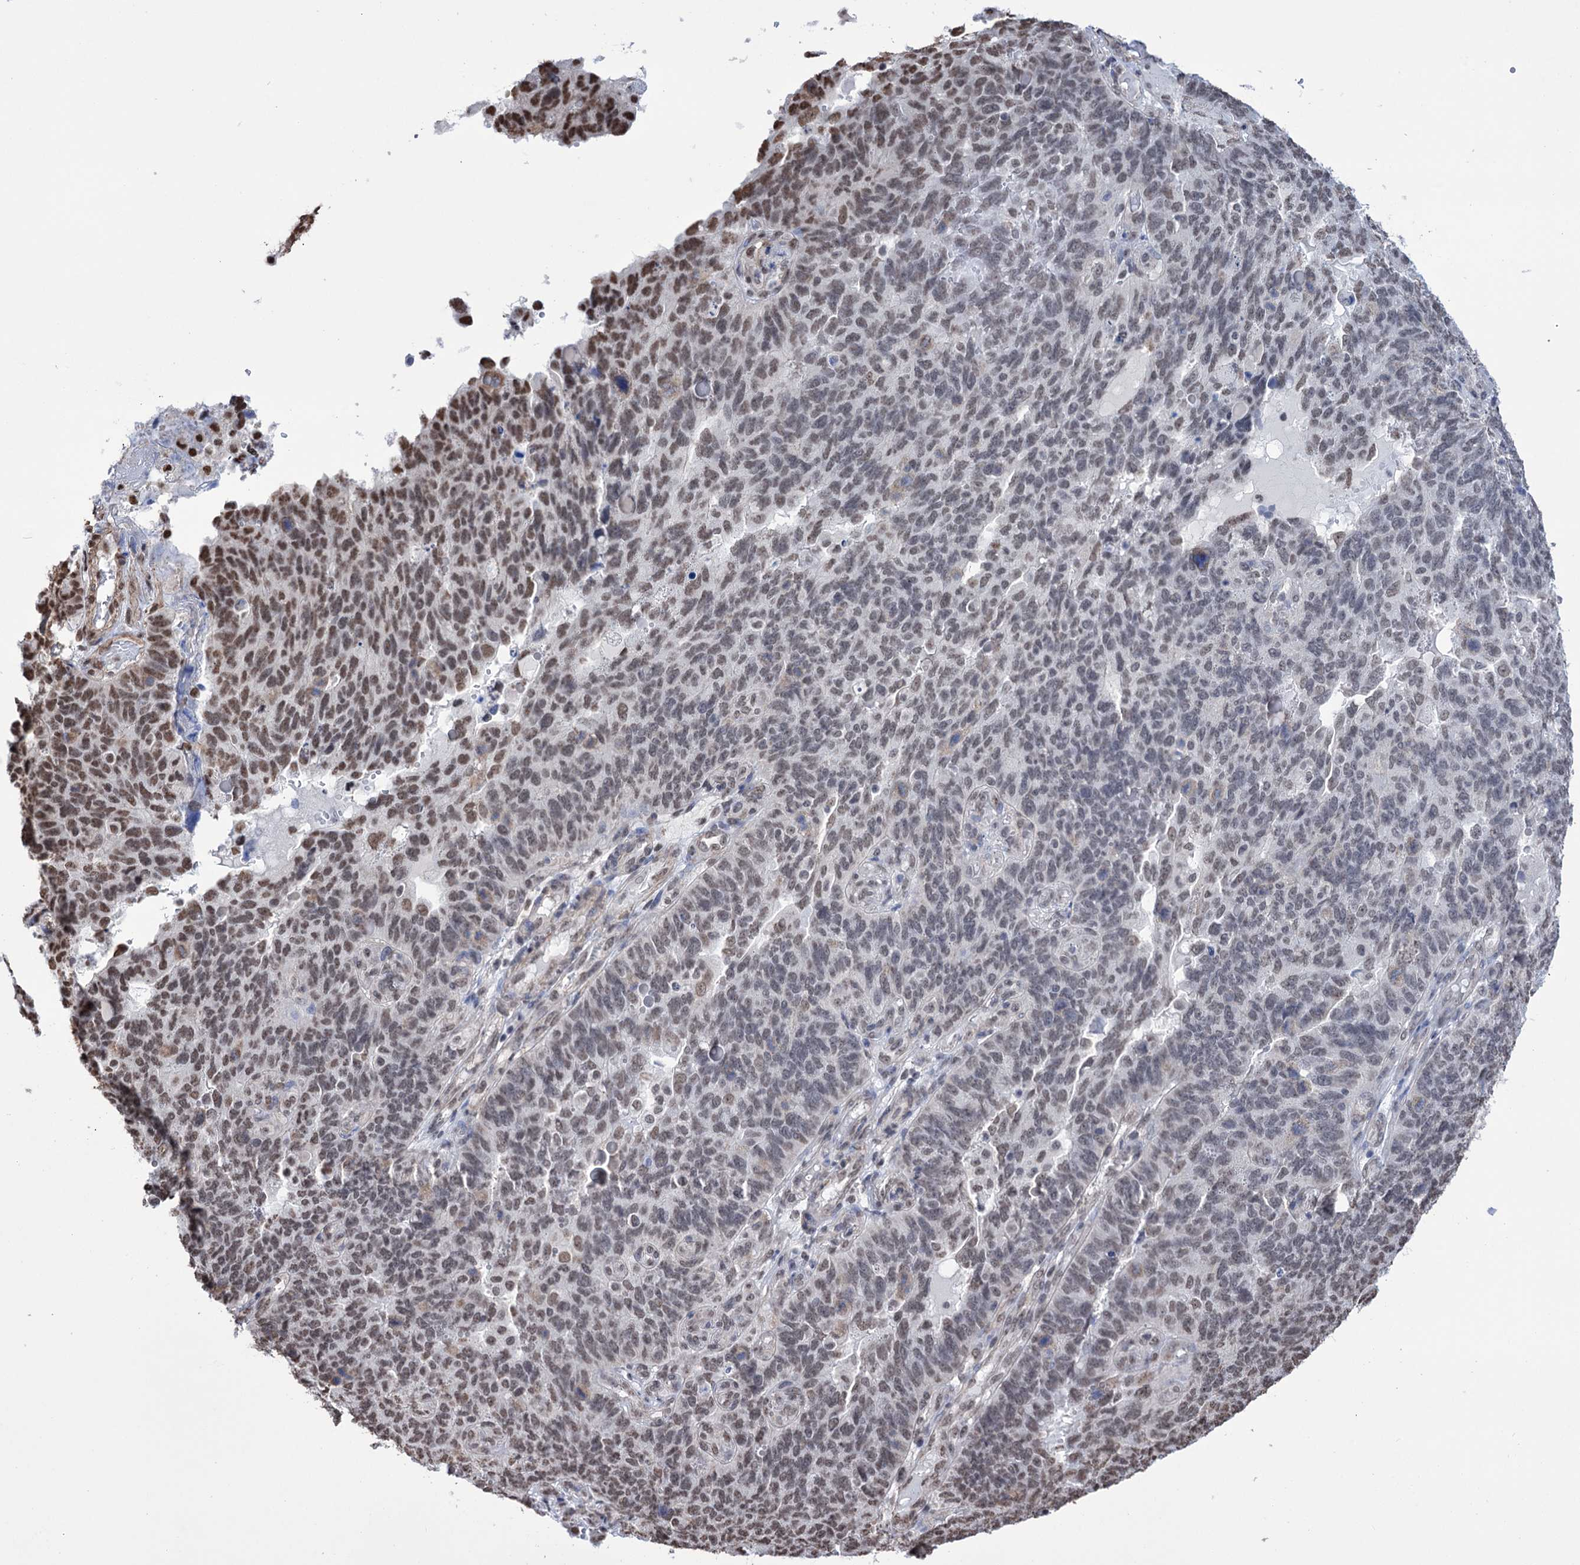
{"staining": {"intensity": "moderate", "quantity": "<25%", "location": "nuclear"}, "tissue": "endometrial cancer", "cell_type": "Tumor cells", "image_type": "cancer", "snomed": [{"axis": "morphology", "description": "Adenocarcinoma, NOS"}, {"axis": "topography", "description": "Endometrium"}], "caption": "Tumor cells reveal low levels of moderate nuclear staining in about <25% of cells in adenocarcinoma (endometrial). (Brightfield microscopy of DAB IHC at high magnification).", "gene": "ABHD10", "patient": {"sex": "female", "age": 66}}